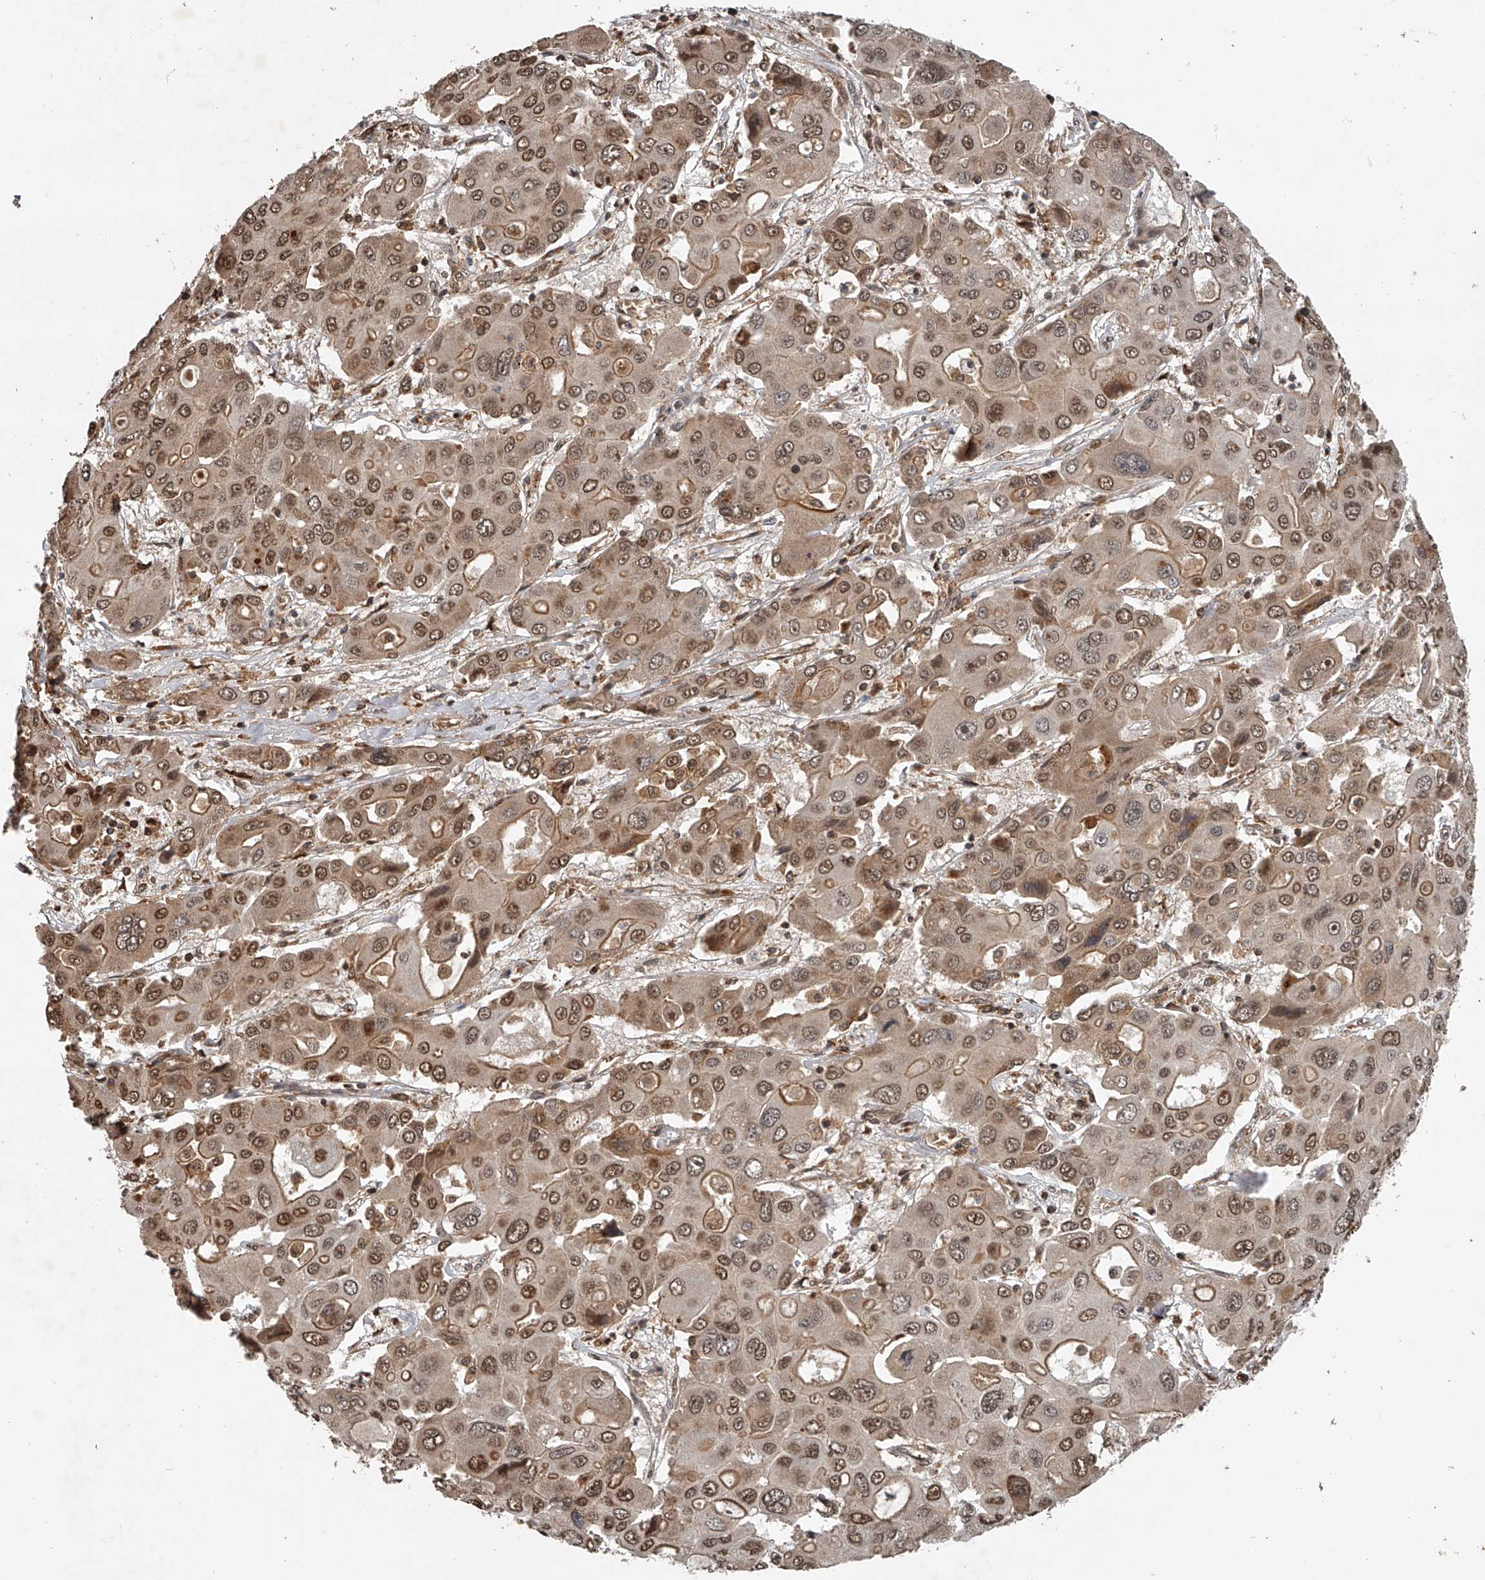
{"staining": {"intensity": "moderate", "quantity": ">75%", "location": "cytoplasmic/membranous,nuclear"}, "tissue": "liver cancer", "cell_type": "Tumor cells", "image_type": "cancer", "snomed": [{"axis": "morphology", "description": "Cholangiocarcinoma"}, {"axis": "topography", "description": "Liver"}], "caption": "Liver cholangiocarcinoma stained with a brown dye shows moderate cytoplasmic/membranous and nuclear positive expression in approximately >75% of tumor cells.", "gene": "PLEKHG1", "patient": {"sex": "male", "age": 67}}